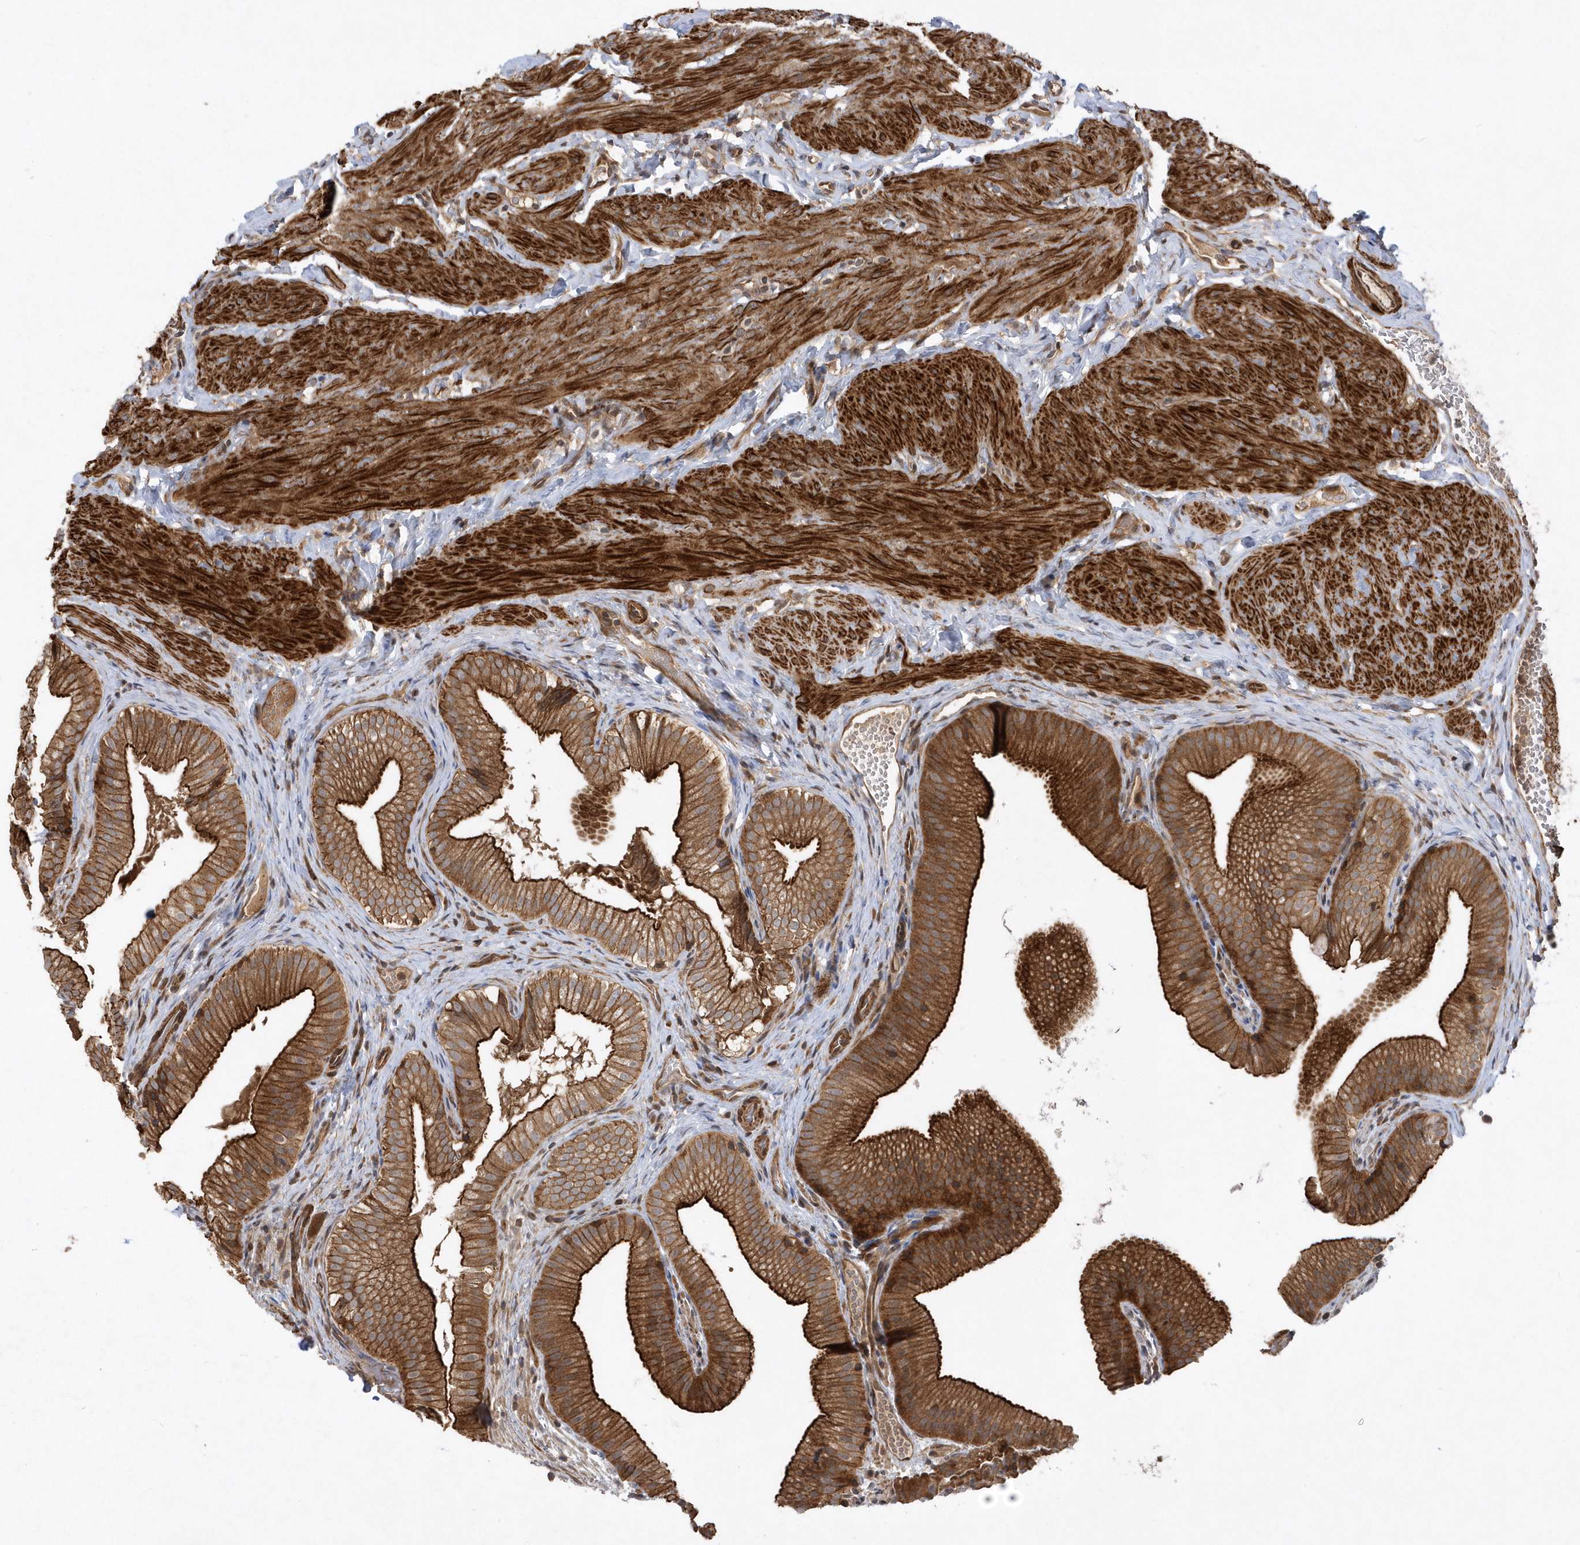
{"staining": {"intensity": "strong", "quantity": ">75%", "location": "cytoplasmic/membranous"}, "tissue": "gallbladder", "cell_type": "Glandular cells", "image_type": "normal", "snomed": [{"axis": "morphology", "description": "Normal tissue, NOS"}, {"axis": "topography", "description": "Gallbladder"}], "caption": "Gallbladder stained for a protein displays strong cytoplasmic/membranous positivity in glandular cells. The staining was performed using DAB, with brown indicating positive protein expression. Nuclei are stained blue with hematoxylin.", "gene": "GFM2", "patient": {"sex": "female", "age": 30}}